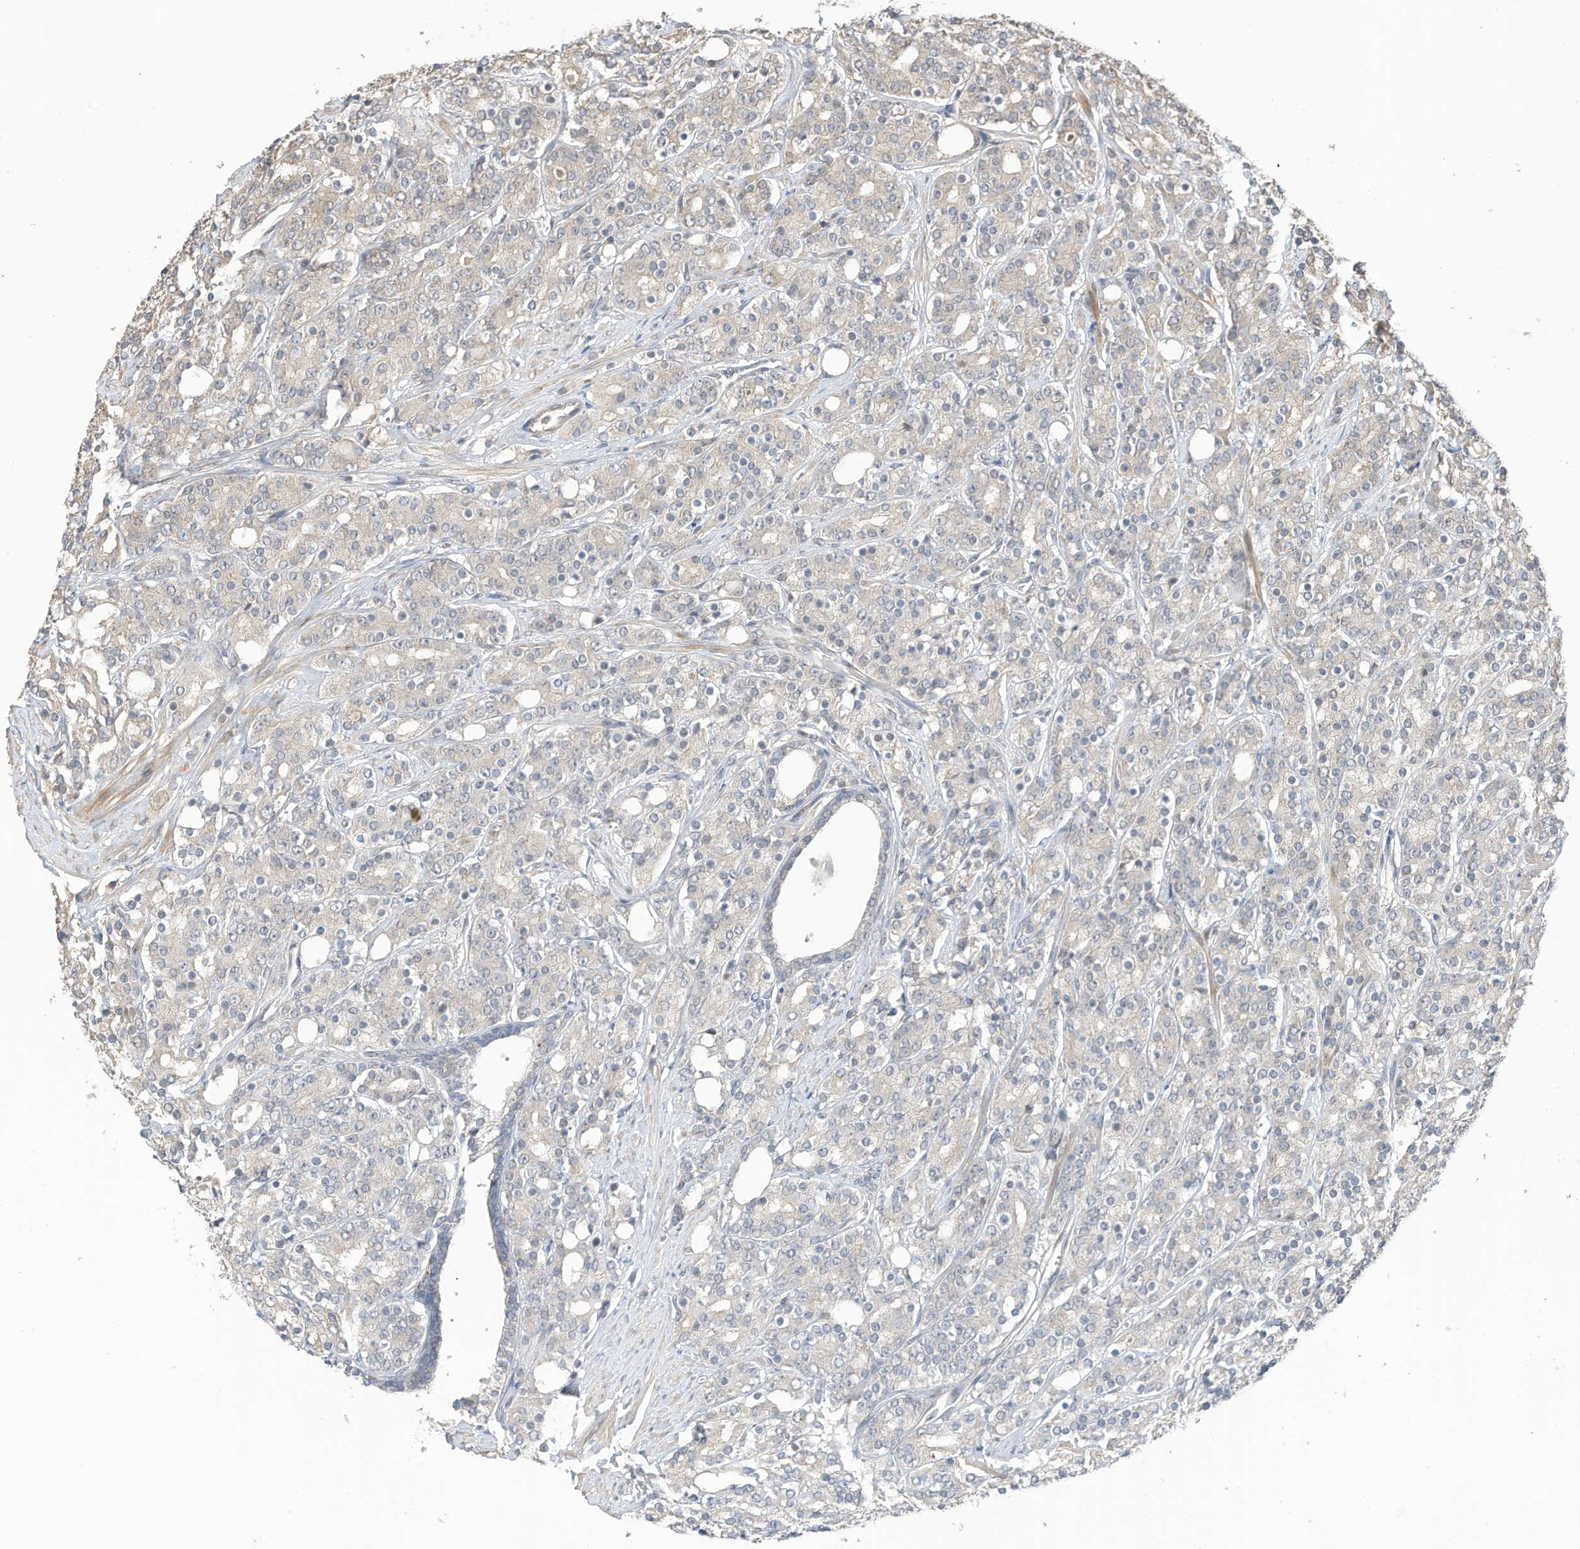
{"staining": {"intensity": "negative", "quantity": "none", "location": "none"}, "tissue": "prostate cancer", "cell_type": "Tumor cells", "image_type": "cancer", "snomed": [{"axis": "morphology", "description": "Adenocarcinoma, High grade"}, {"axis": "topography", "description": "Prostate"}], "caption": "DAB (3,3'-diaminobenzidine) immunohistochemical staining of prostate cancer (high-grade adenocarcinoma) exhibits no significant expression in tumor cells.", "gene": "REC8", "patient": {"sex": "male", "age": 62}}